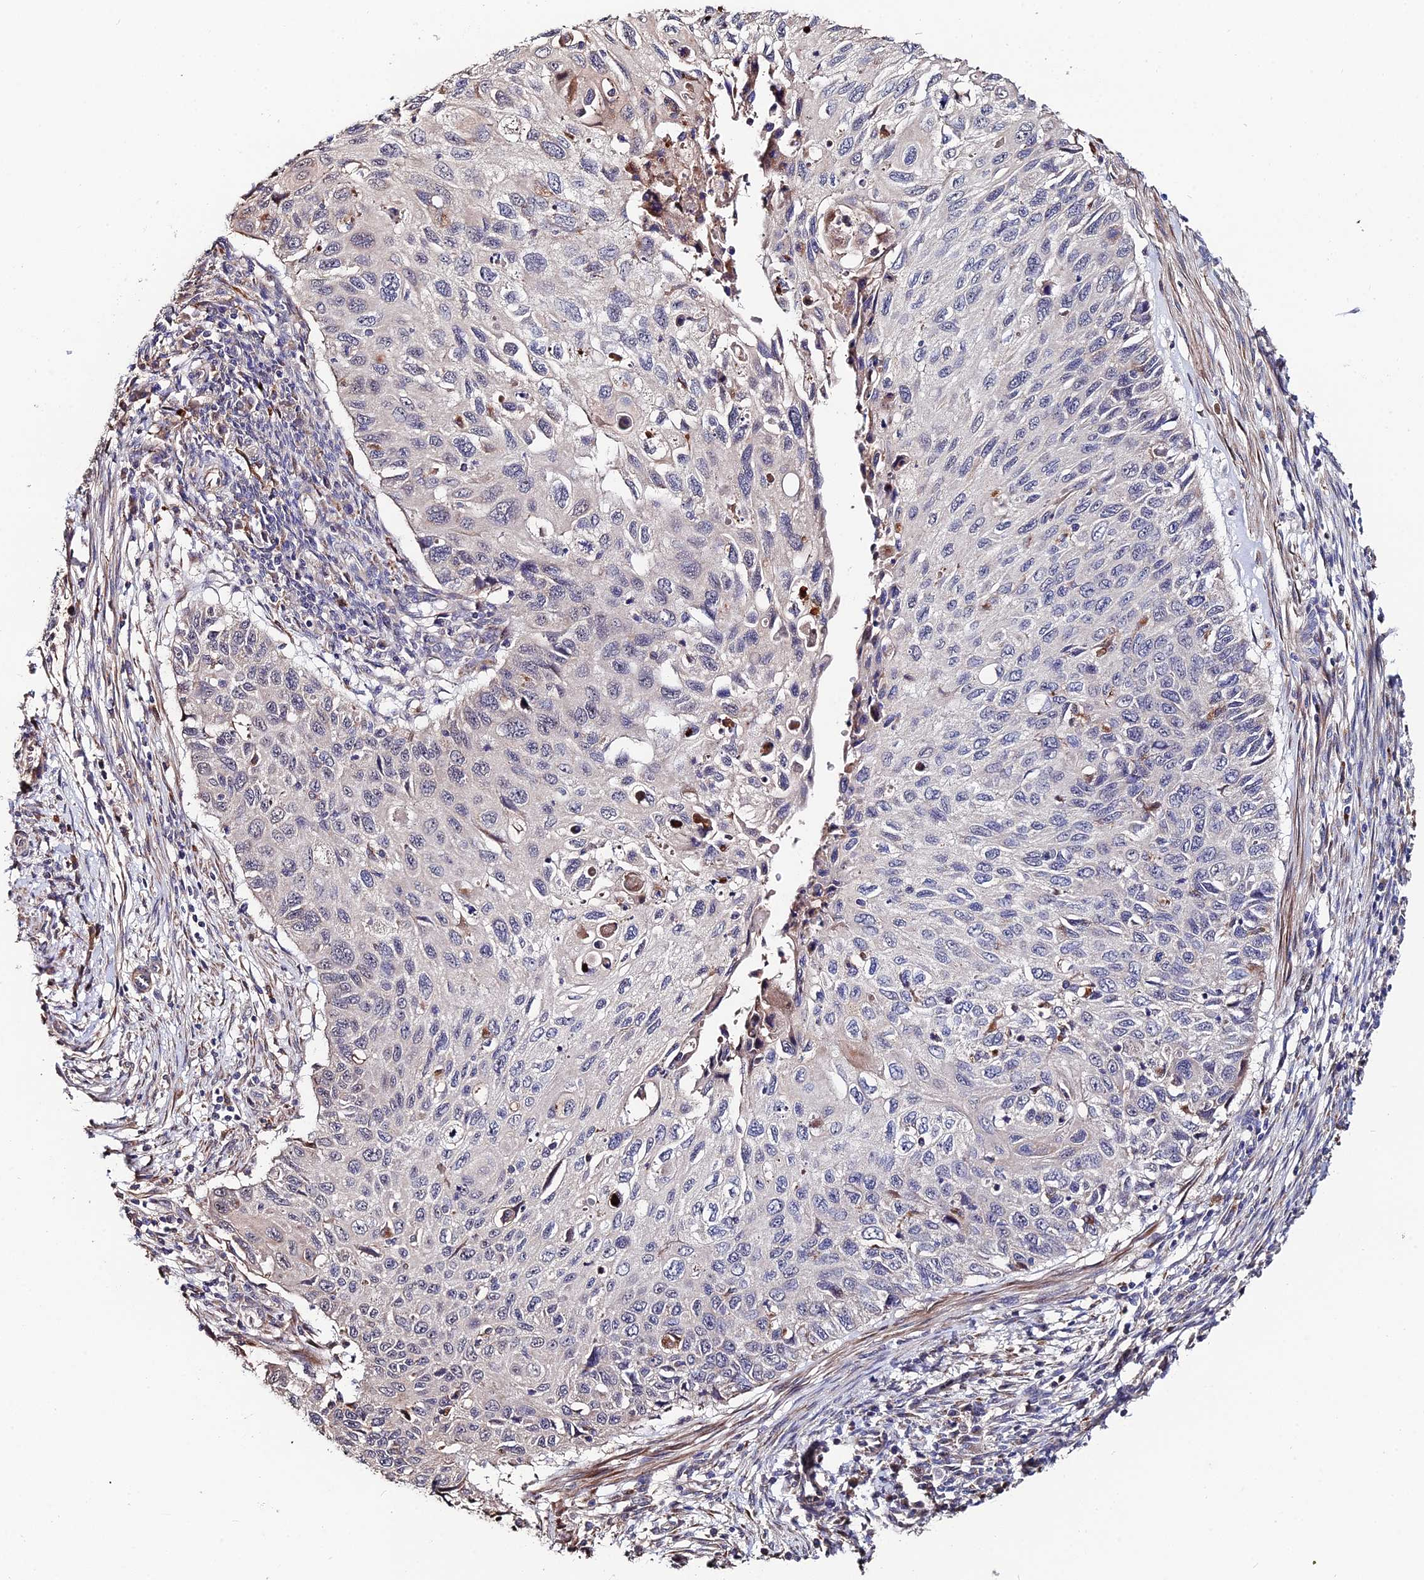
{"staining": {"intensity": "negative", "quantity": "none", "location": "none"}, "tissue": "cervical cancer", "cell_type": "Tumor cells", "image_type": "cancer", "snomed": [{"axis": "morphology", "description": "Squamous cell carcinoma, NOS"}, {"axis": "topography", "description": "Cervix"}], "caption": "Immunohistochemistry of human cervical squamous cell carcinoma exhibits no expression in tumor cells.", "gene": "ACTR5", "patient": {"sex": "female", "age": 70}}